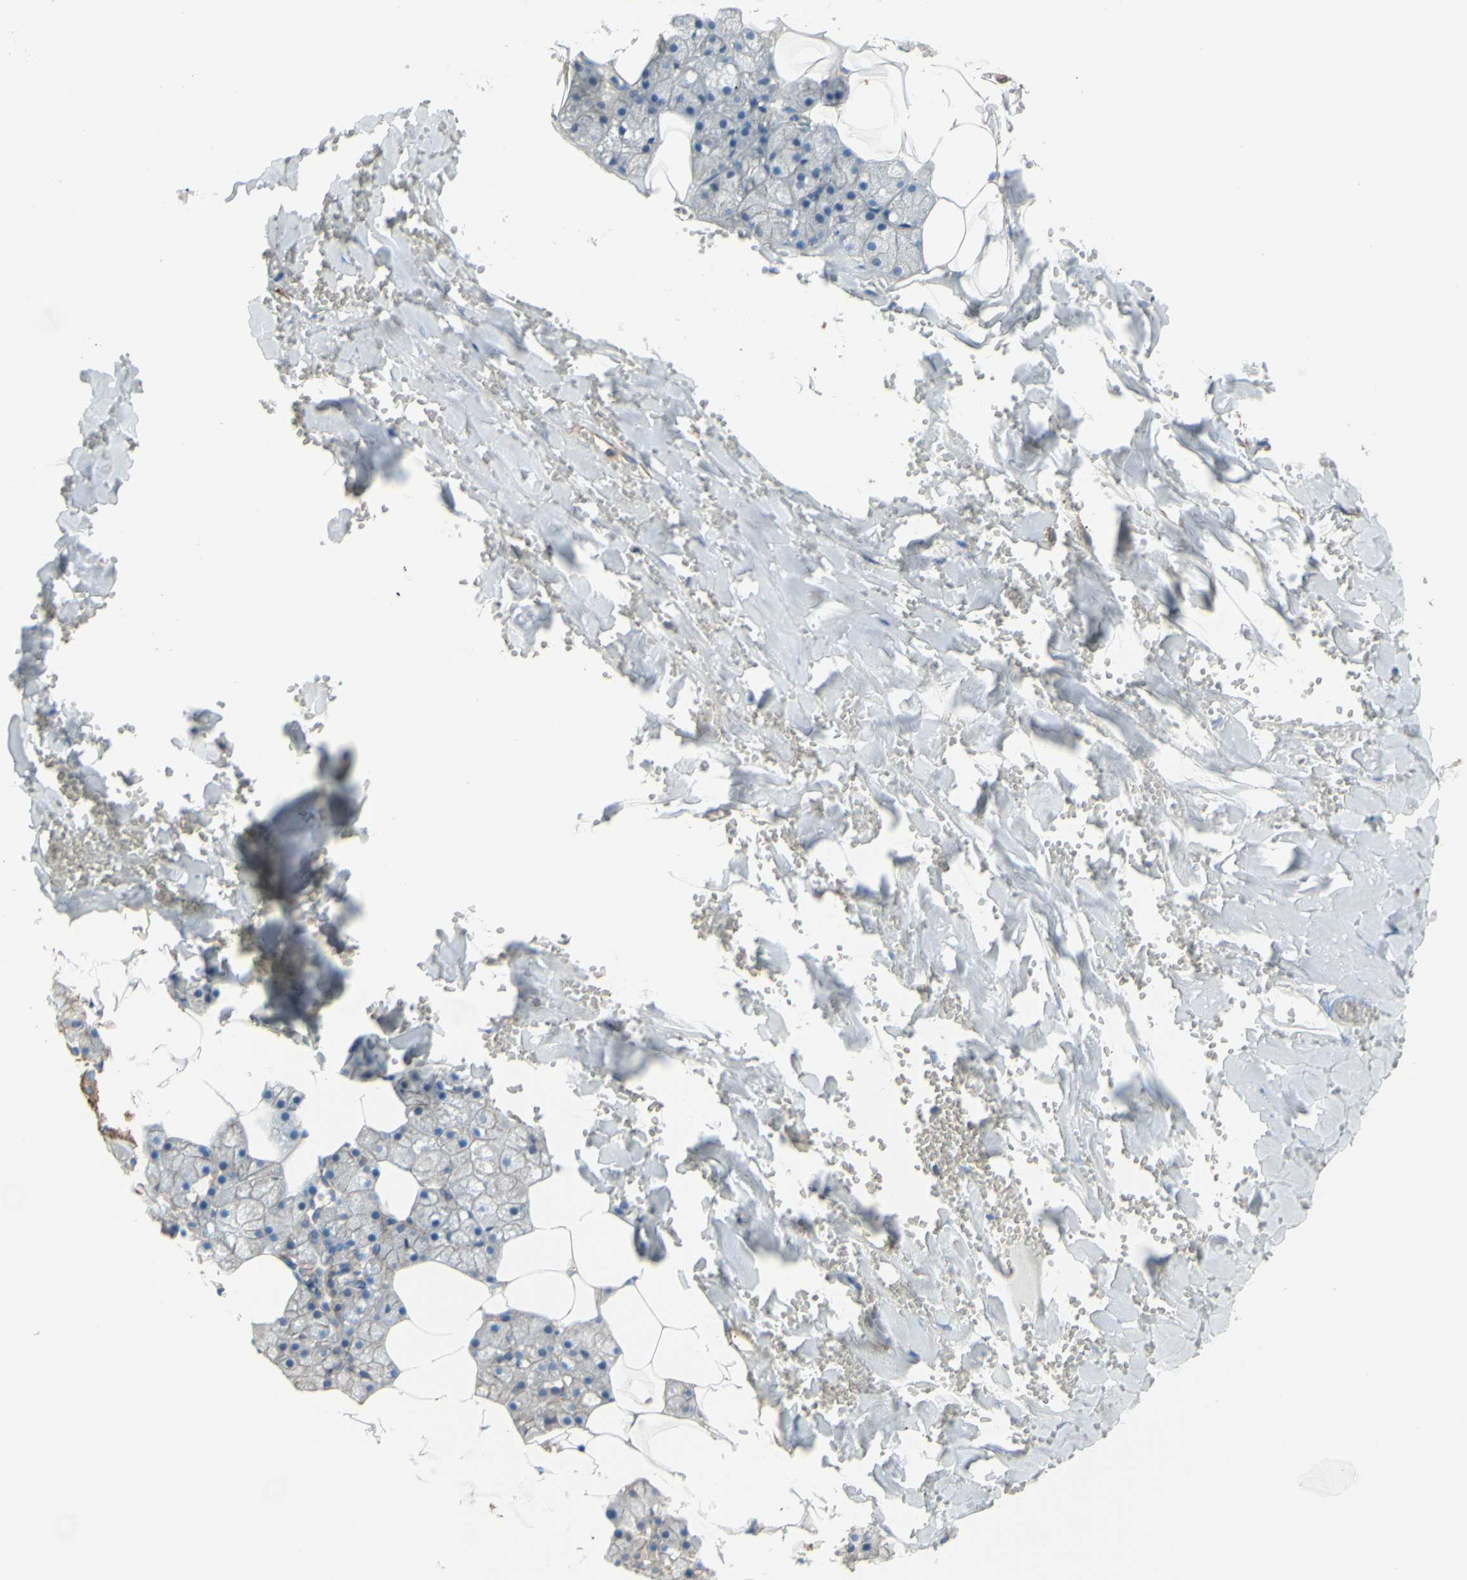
{"staining": {"intensity": "moderate", "quantity": "<25%", "location": "cytoplasmic/membranous"}, "tissue": "salivary gland", "cell_type": "Glandular cells", "image_type": "normal", "snomed": [{"axis": "morphology", "description": "Normal tissue, NOS"}, {"axis": "topography", "description": "Salivary gland"}], "caption": "Immunohistochemistry of unremarkable salivary gland displays low levels of moderate cytoplasmic/membranous positivity in about <25% of glandular cells. The protein of interest is stained brown, and the nuclei are stained in blue (DAB IHC with brightfield microscopy, high magnification).", "gene": "ADD1", "patient": {"sex": "male", "age": 62}}